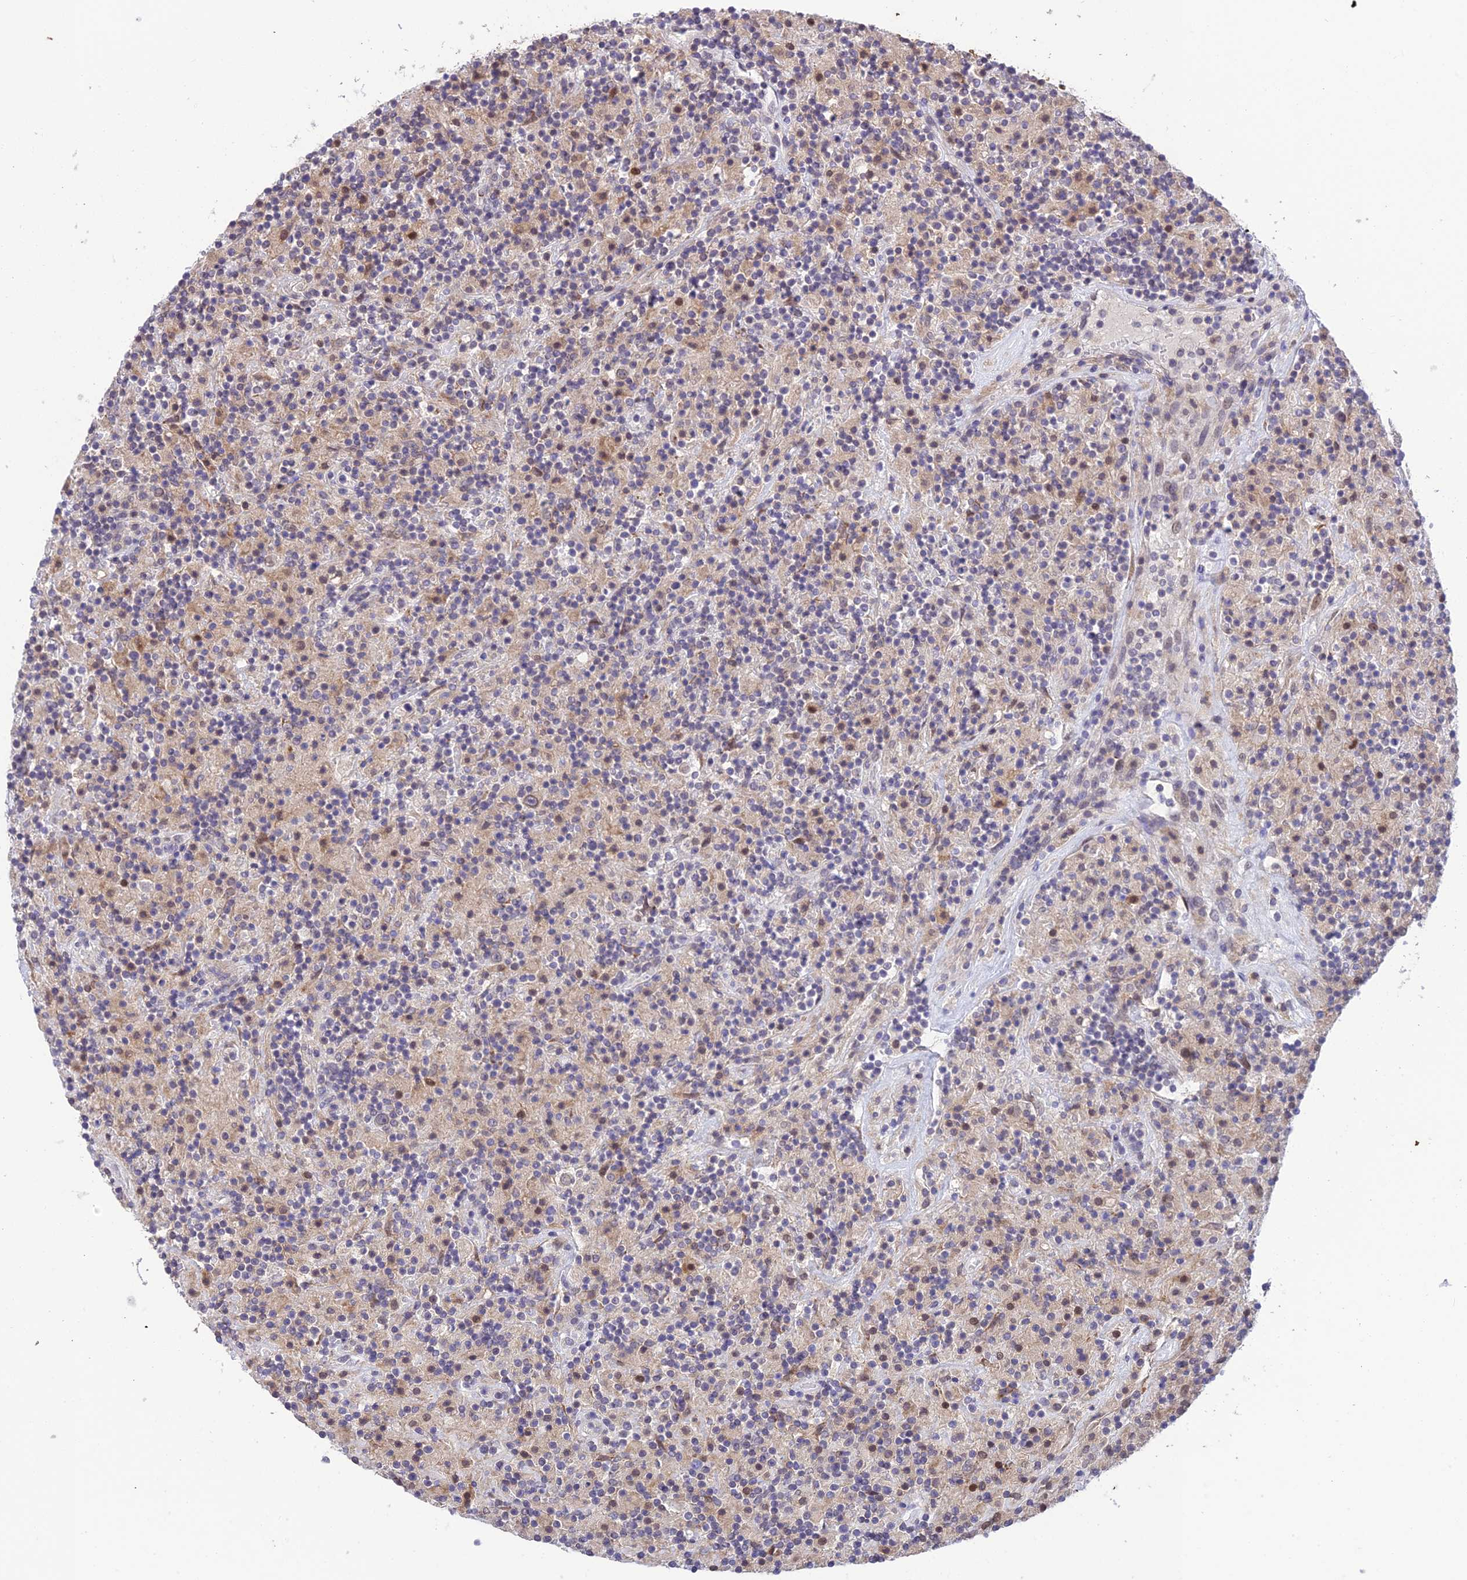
{"staining": {"intensity": "moderate", "quantity": "<25%", "location": "cytoplasmic/membranous,nuclear"}, "tissue": "lymphoma", "cell_type": "Tumor cells", "image_type": "cancer", "snomed": [{"axis": "morphology", "description": "Hodgkin's disease, NOS"}, {"axis": "topography", "description": "Lymph node"}], "caption": "Moderate cytoplasmic/membranous and nuclear protein staining is seen in approximately <25% of tumor cells in lymphoma.", "gene": "BMT2", "patient": {"sex": "male", "age": 70}}